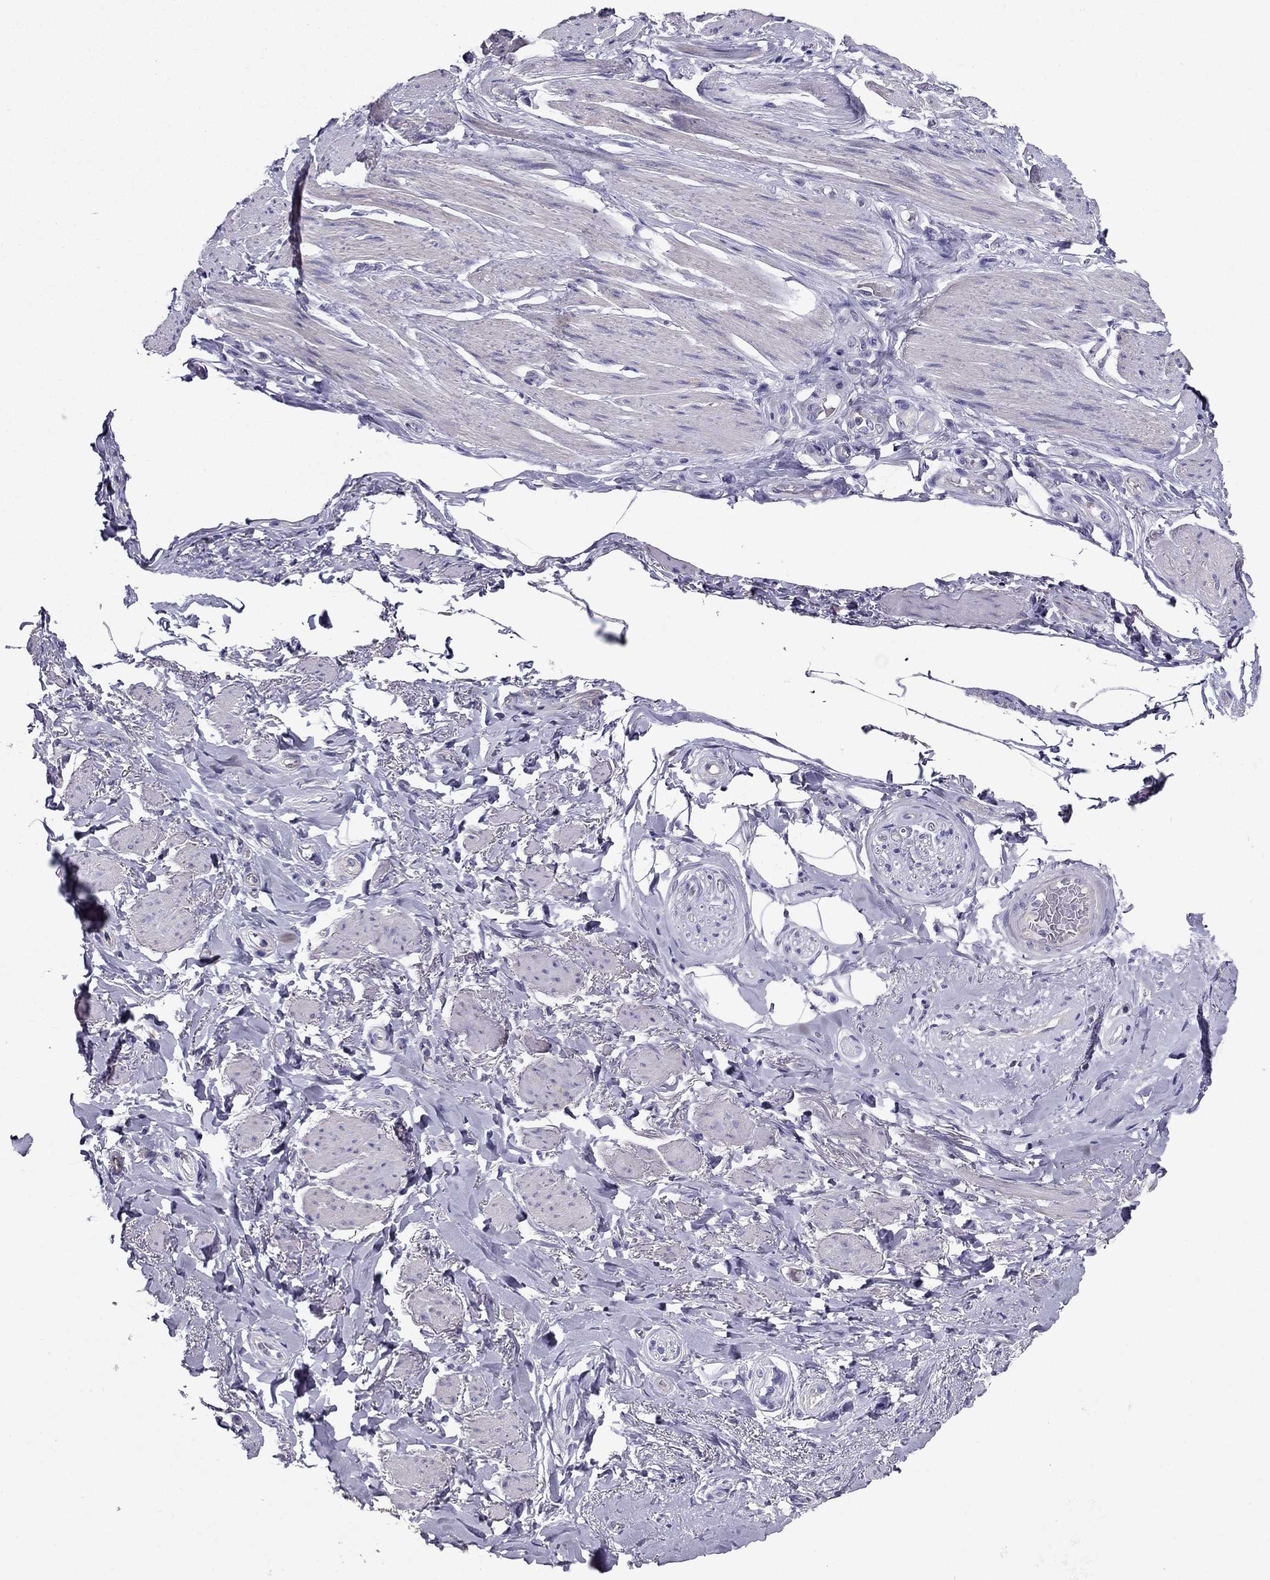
{"staining": {"intensity": "negative", "quantity": "none", "location": "none"}, "tissue": "adipose tissue", "cell_type": "Adipocytes", "image_type": "normal", "snomed": [{"axis": "morphology", "description": "Normal tissue, NOS"}, {"axis": "topography", "description": "Skeletal muscle"}, {"axis": "topography", "description": "Anal"}, {"axis": "topography", "description": "Peripheral nerve tissue"}], "caption": "Protein analysis of unremarkable adipose tissue reveals no significant positivity in adipocytes.", "gene": "AAK1", "patient": {"sex": "male", "age": 53}}